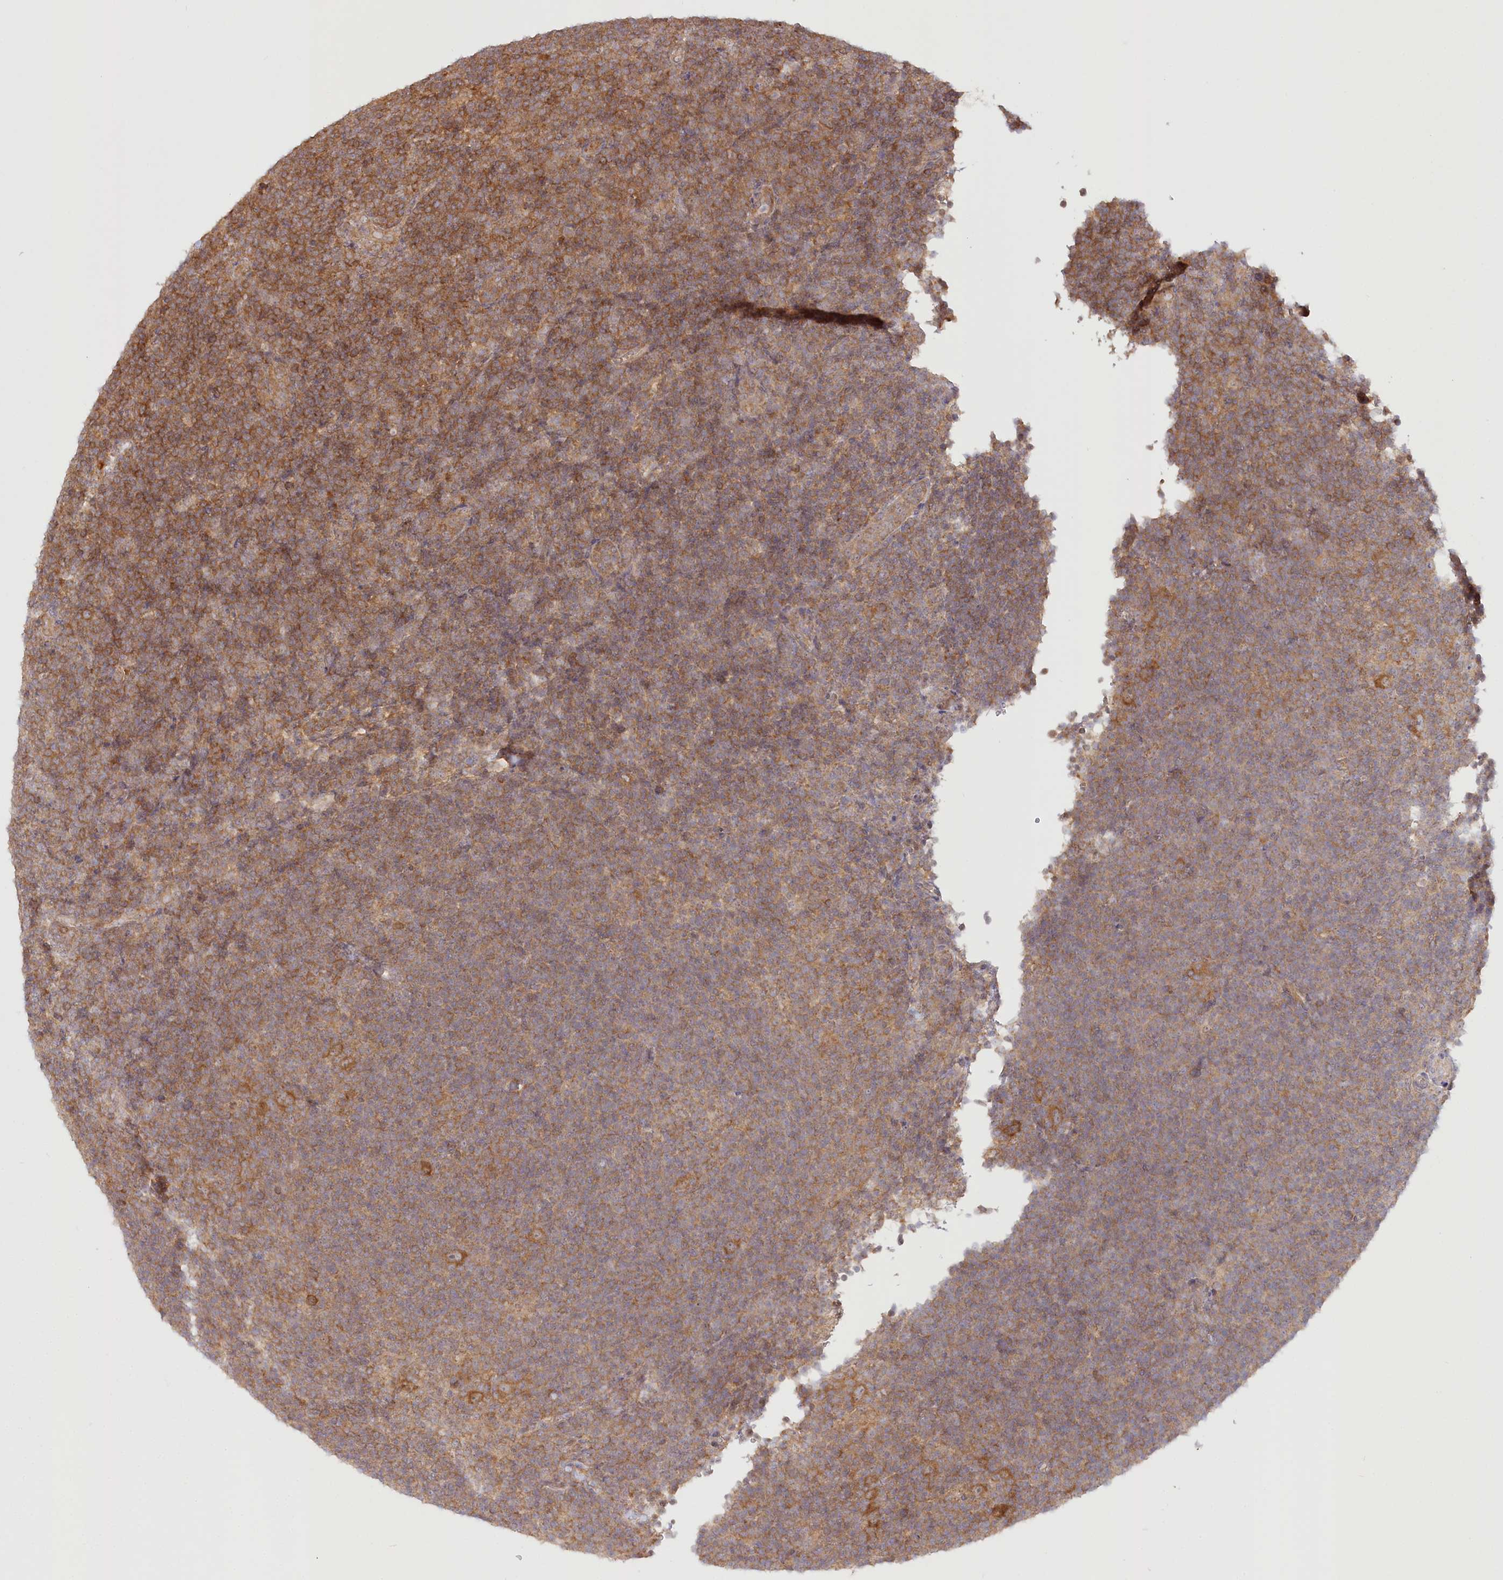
{"staining": {"intensity": "moderate", "quantity": ">75%", "location": "cytoplasmic/membranous"}, "tissue": "lymphoma", "cell_type": "Tumor cells", "image_type": "cancer", "snomed": [{"axis": "morphology", "description": "Hodgkin's disease, NOS"}, {"axis": "topography", "description": "Lymph node"}], "caption": "Immunohistochemistry (DAB (3,3'-diaminobenzidine)) staining of human Hodgkin's disease exhibits moderate cytoplasmic/membranous protein positivity in about >75% of tumor cells.", "gene": "INPP4B", "patient": {"sex": "female", "age": 57}}